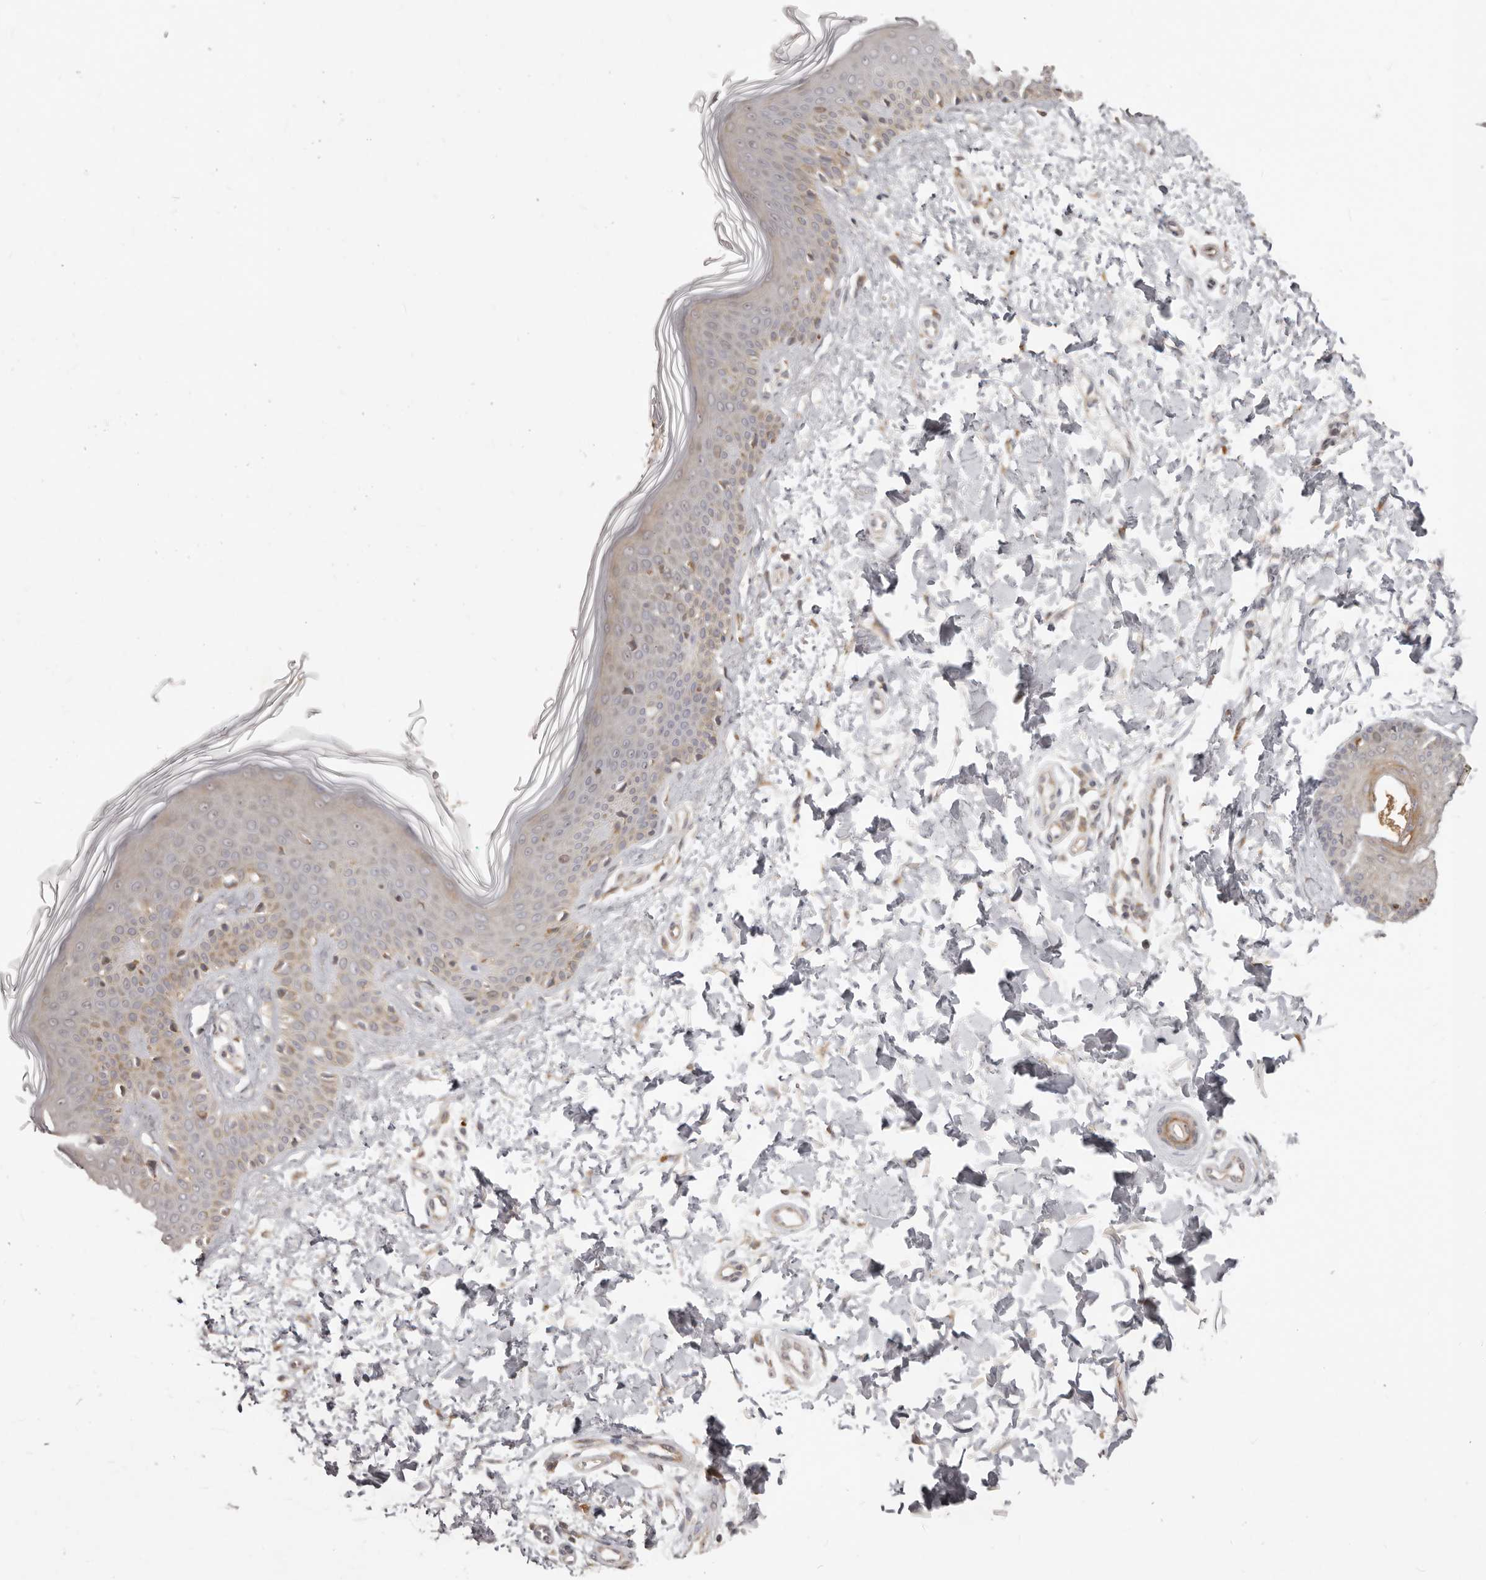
{"staining": {"intensity": "moderate", "quantity": ">75%", "location": "cytoplasmic/membranous"}, "tissue": "skin", "cell_type": "Fibroblasts", "image_type": "normal", "snomed": [{"axis": "morphology", "description": "Normal tissue, NOS"}, {"axis": "topography", "description": "Skin"}], "caption": "Immunohistochemical staining of unremarkable skin exhibits >75% levels of moderate cytoplasmic/membranous protein expression in approximately >75% of fibroblasts.", "gene": "RNF187", "patient": {"sex": "male", "age": 37}}